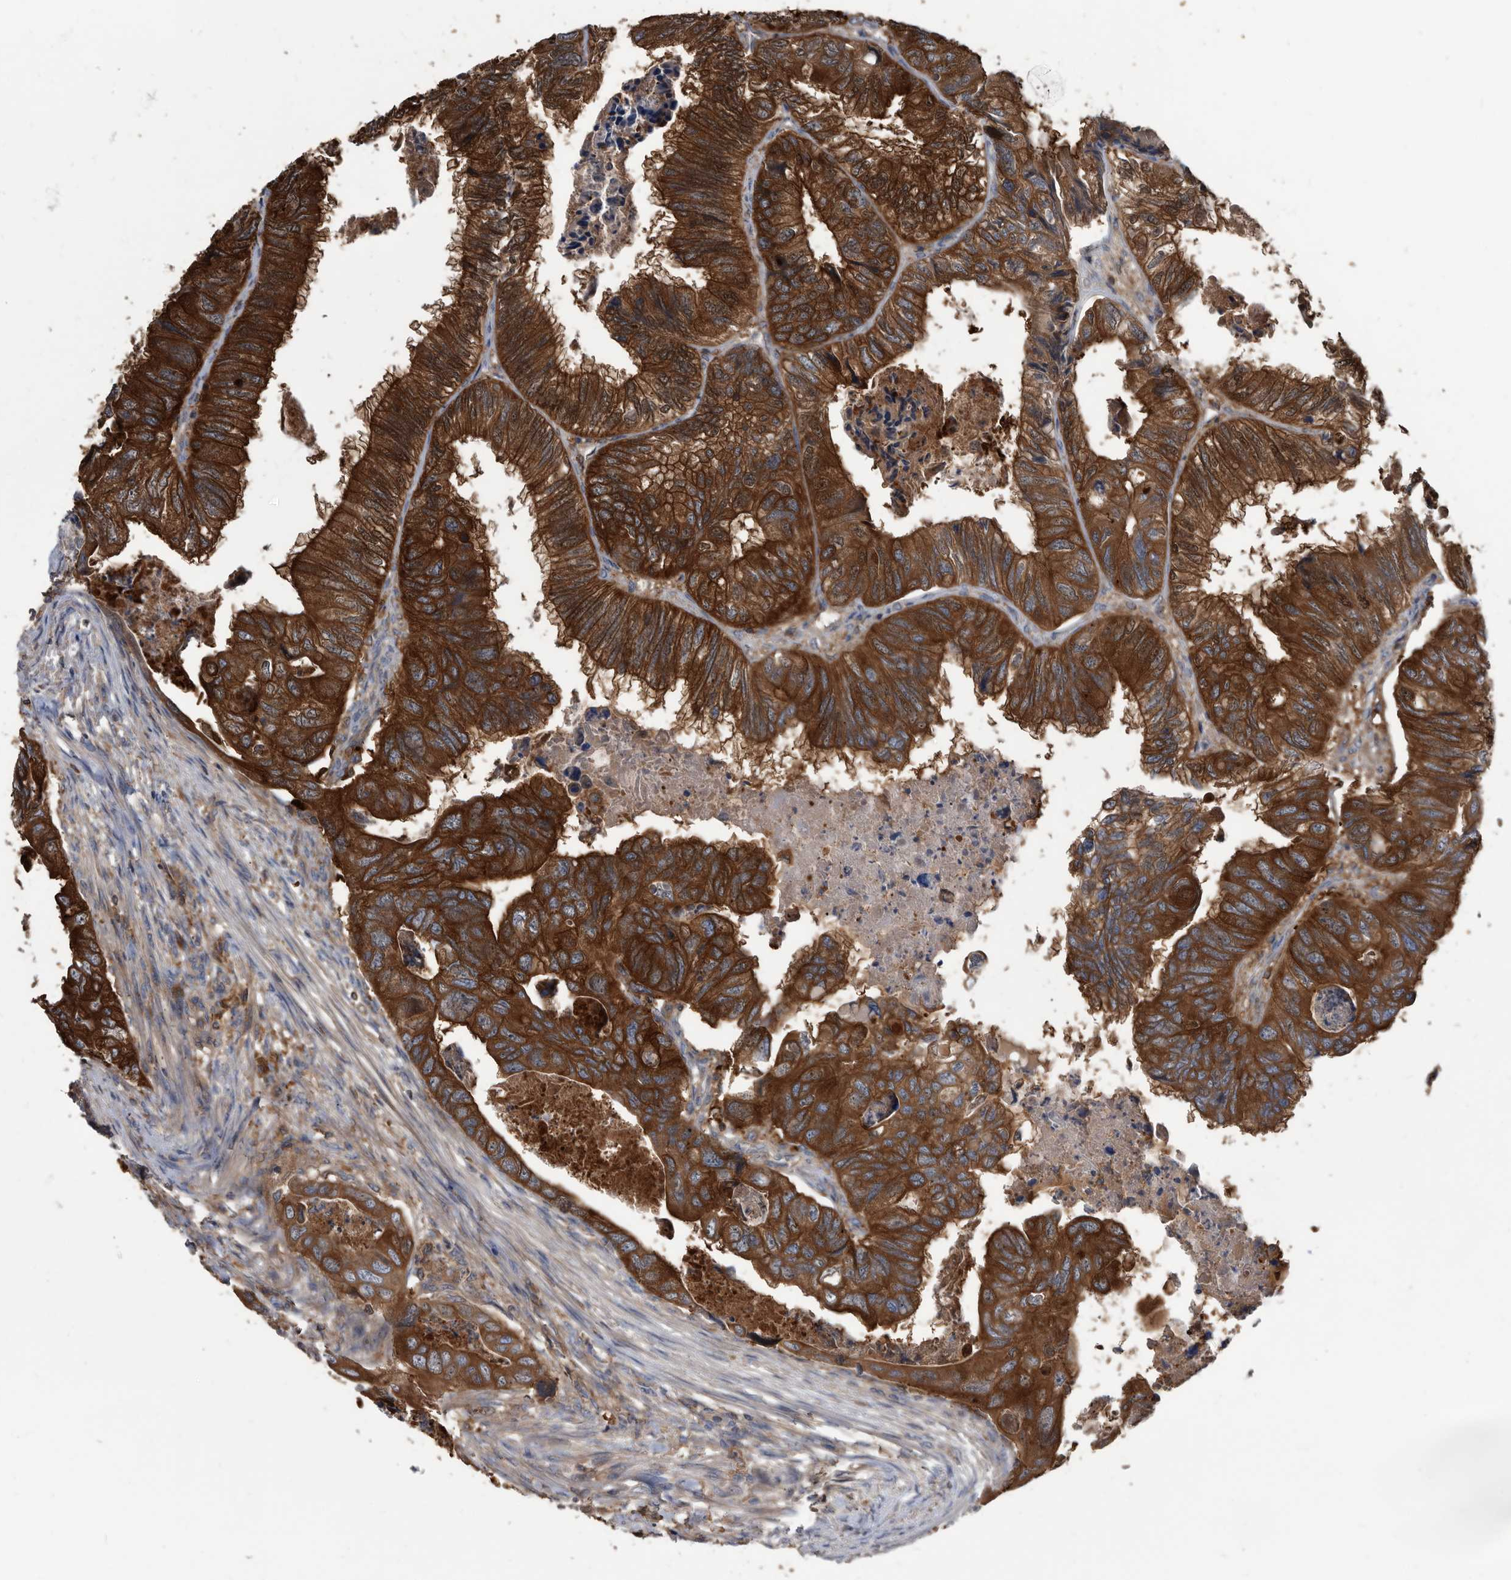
{"staining": {"intensity": "strong", "quantity": ">75%", "location": "cytoplasmic/membranous"}, "tissue": "colorectal cancer", "cell_type": "Tumor cells", "image_type": "cancer", "snomed": [{"axis": "morphology", "description": "Adenocarcinoma, NOS"}, {"axis": "topography", "description": "Rectum"}], "caption": "IHC (DAB) staining of human colorectal cancer displays strong cytoplasmic/membranous protein staining in about >75% of tumor cells. (brown staining indicates protein expression, while blue staining denotes nuclei).", "gene": "APEH", "patient": {"sex": "male", "age": 63}}